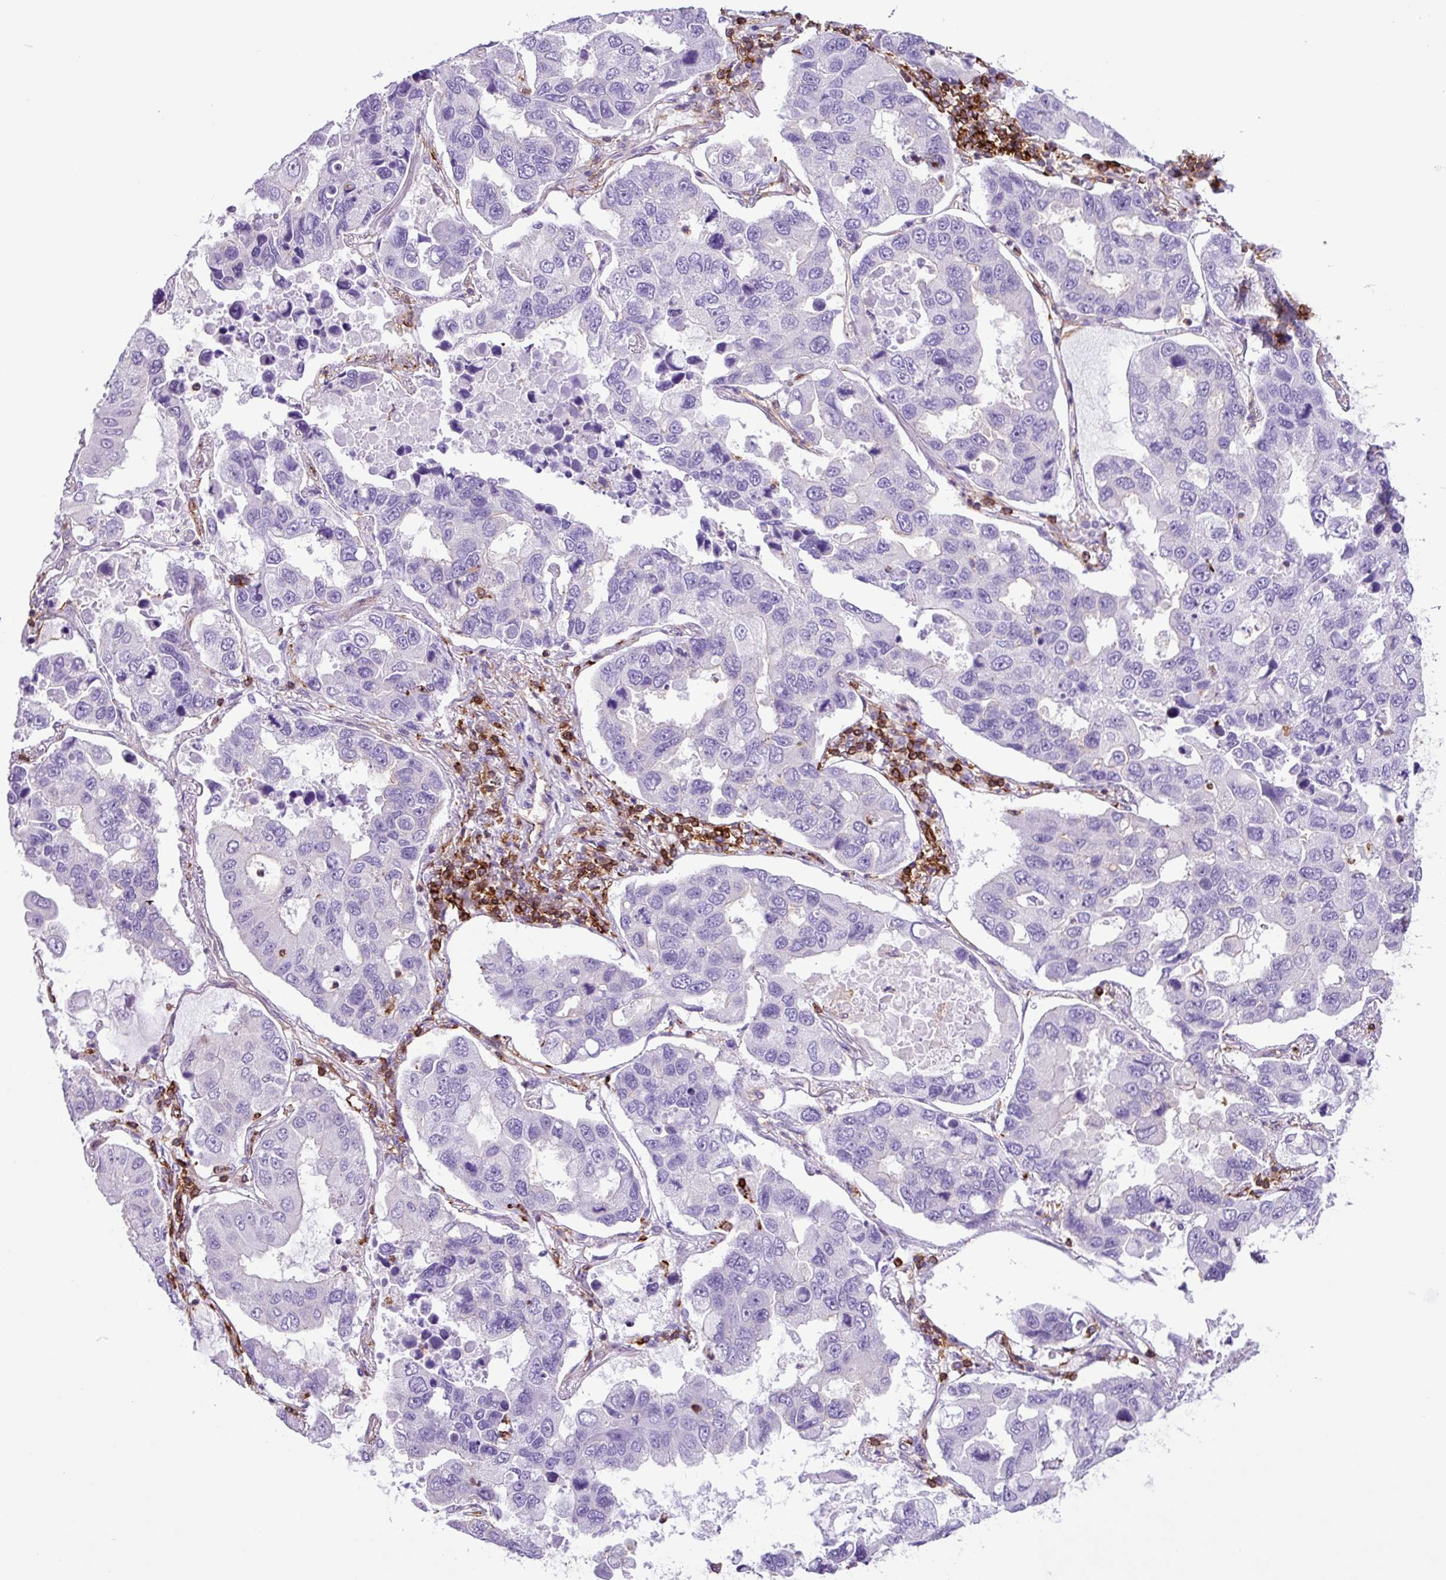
{"staining": {"intensity": "negative", "quantity": "none", "location": "none"}, "tissue": "lung cancer", "cell_type": "Tumor cells", "image_type": "cancer", "snomed": [{"axis": "morphology", "description": "Adenocarcinoma, NOS"}, {"axis": "topography", "description": "Lung"}], "caption": "Immunohistochemistry (IHC) of lung cancer reveals no staining in tumor cells.", "gene": "PPP1R18", "patient": {"sex": "male", "age": 64}}